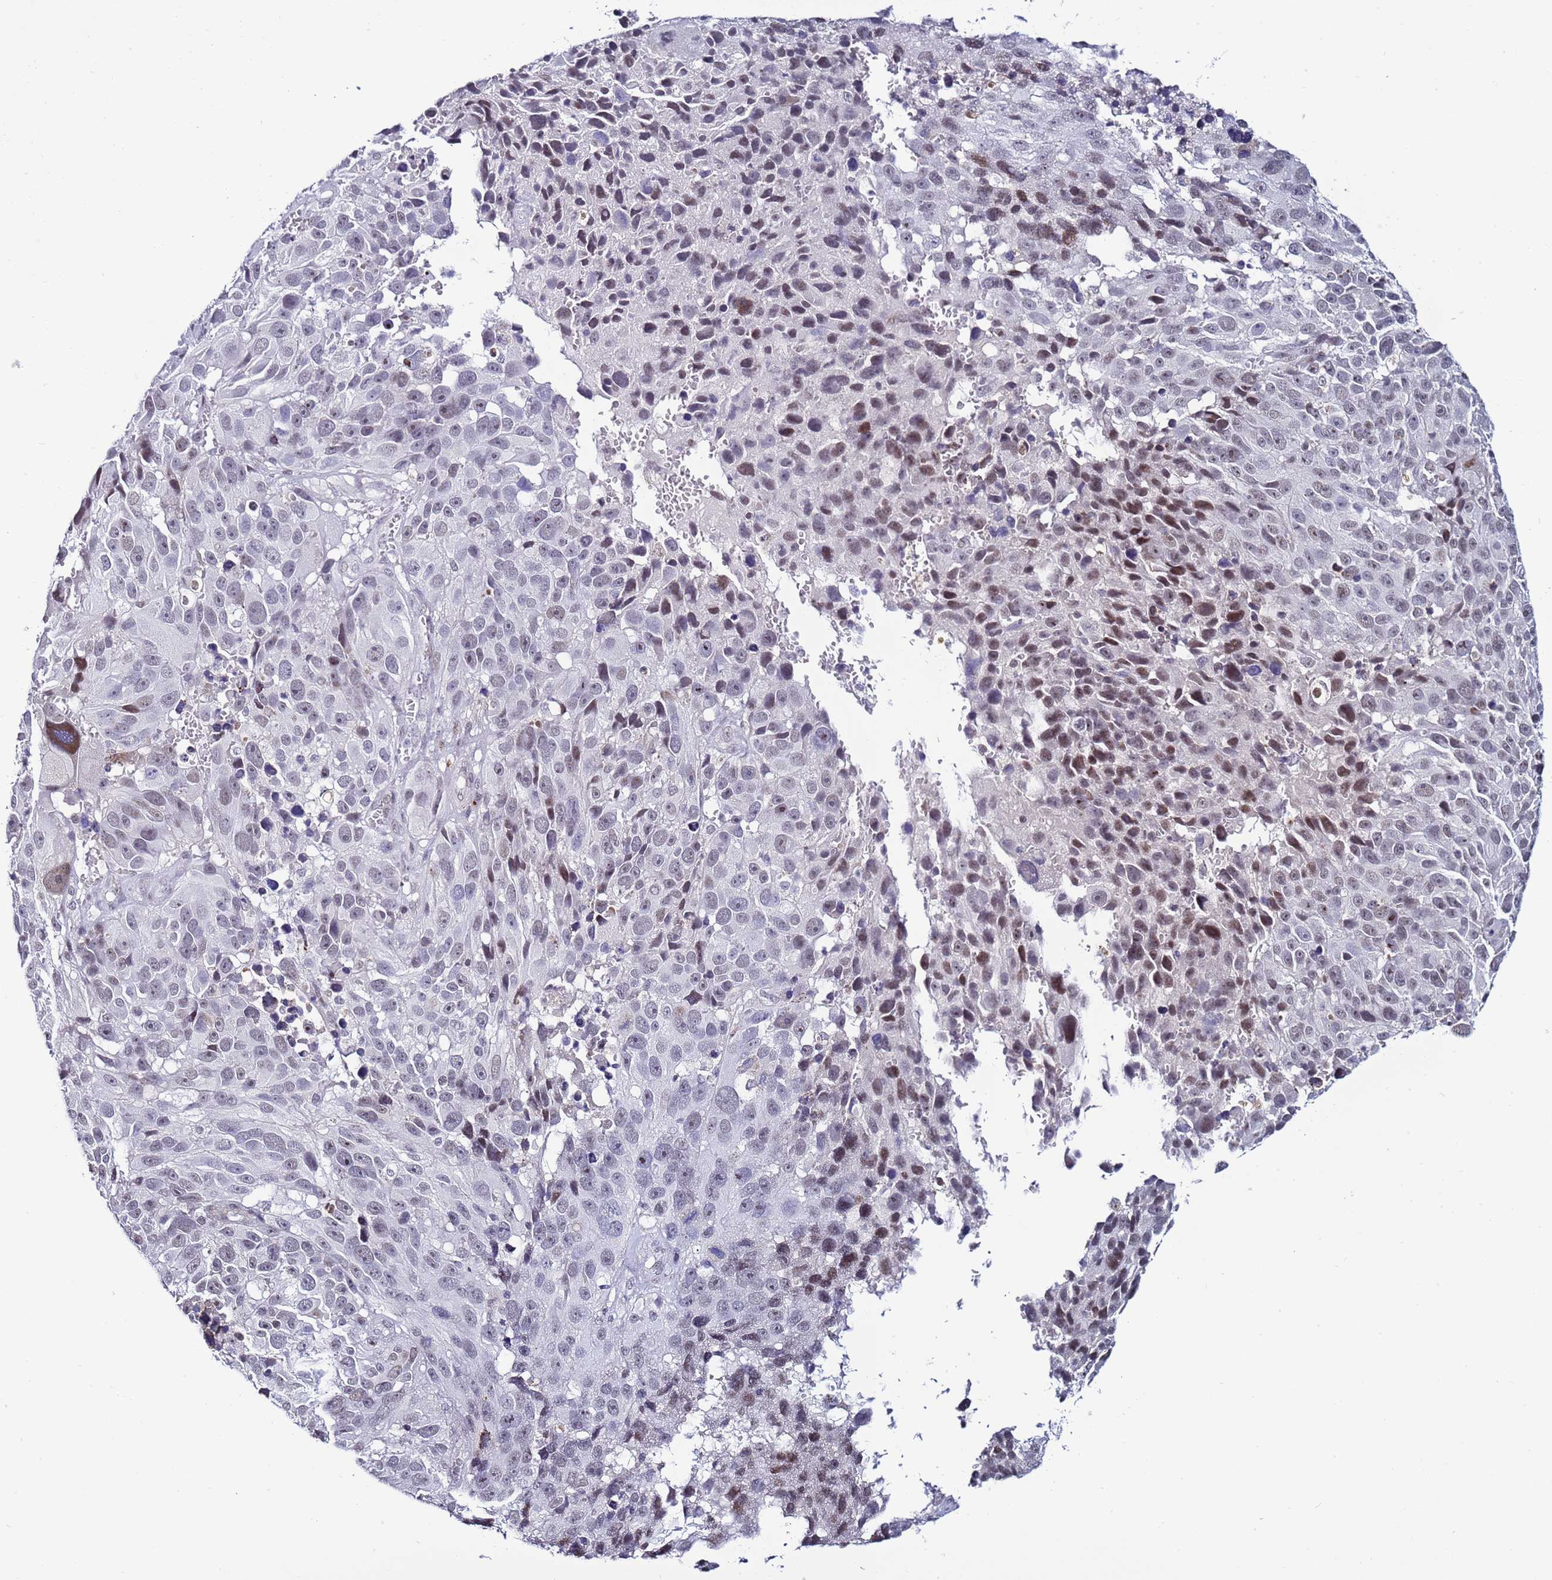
{"staining": {"intensity": "weak", "quantity": "<25%", "location": "nuclear"}, "tissue": "melanoma", "cell_type": "Tumor cells", "image_type": "cancer", "snomed": [{"axis": "morphology", "description": "Malignant melanoma, NOS"}, {"axis": "topography", "description": "Skin"}], "caption": "A photomicrograph of malignant melanoma stained for a protein exhibits no brown staining in tumor cells.", "gene": "PSMA7", "patient": {"sex": "male", "age": 84}}